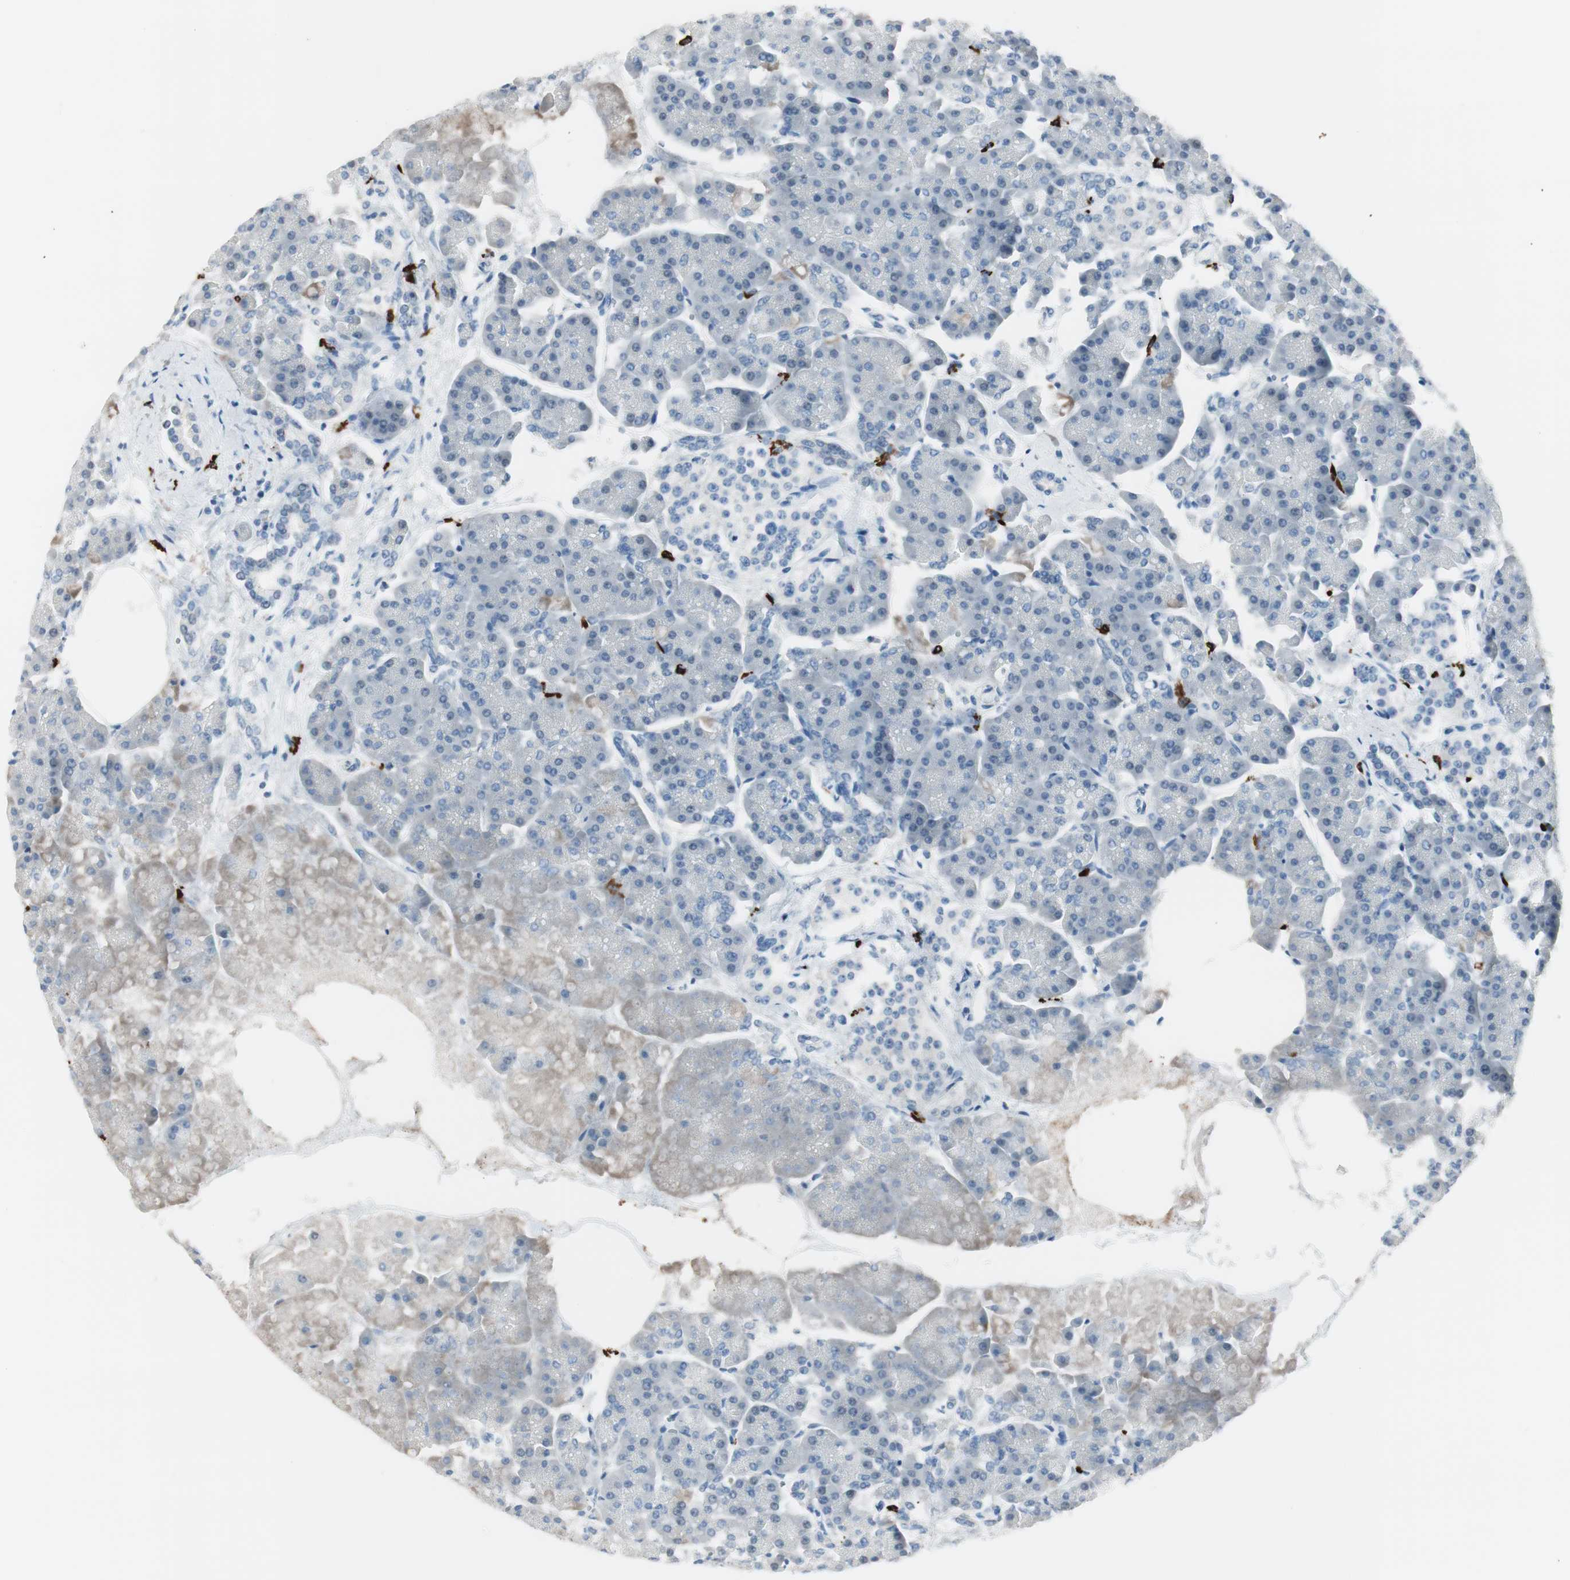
{"staining": {"intensity": "negative", "quantity": "none", "location": "none"}, "tissue": "pancreas", "cell_type": "Exocrine glandular cells", "image_type": "normal", "snomed": [{"axis": "morphology", "description": "Normal tissue, NOS"}, {"axis": "topography", "description": "Pancreas"}], "caption": "A high-resolution image shows immunohistochemistry (IHC) staining of unremarkable pancreas, which displays no significant staining in exocrine glandular cells.", "gene": "DLG4", "patient": {"sex": "female", "age": 70}}